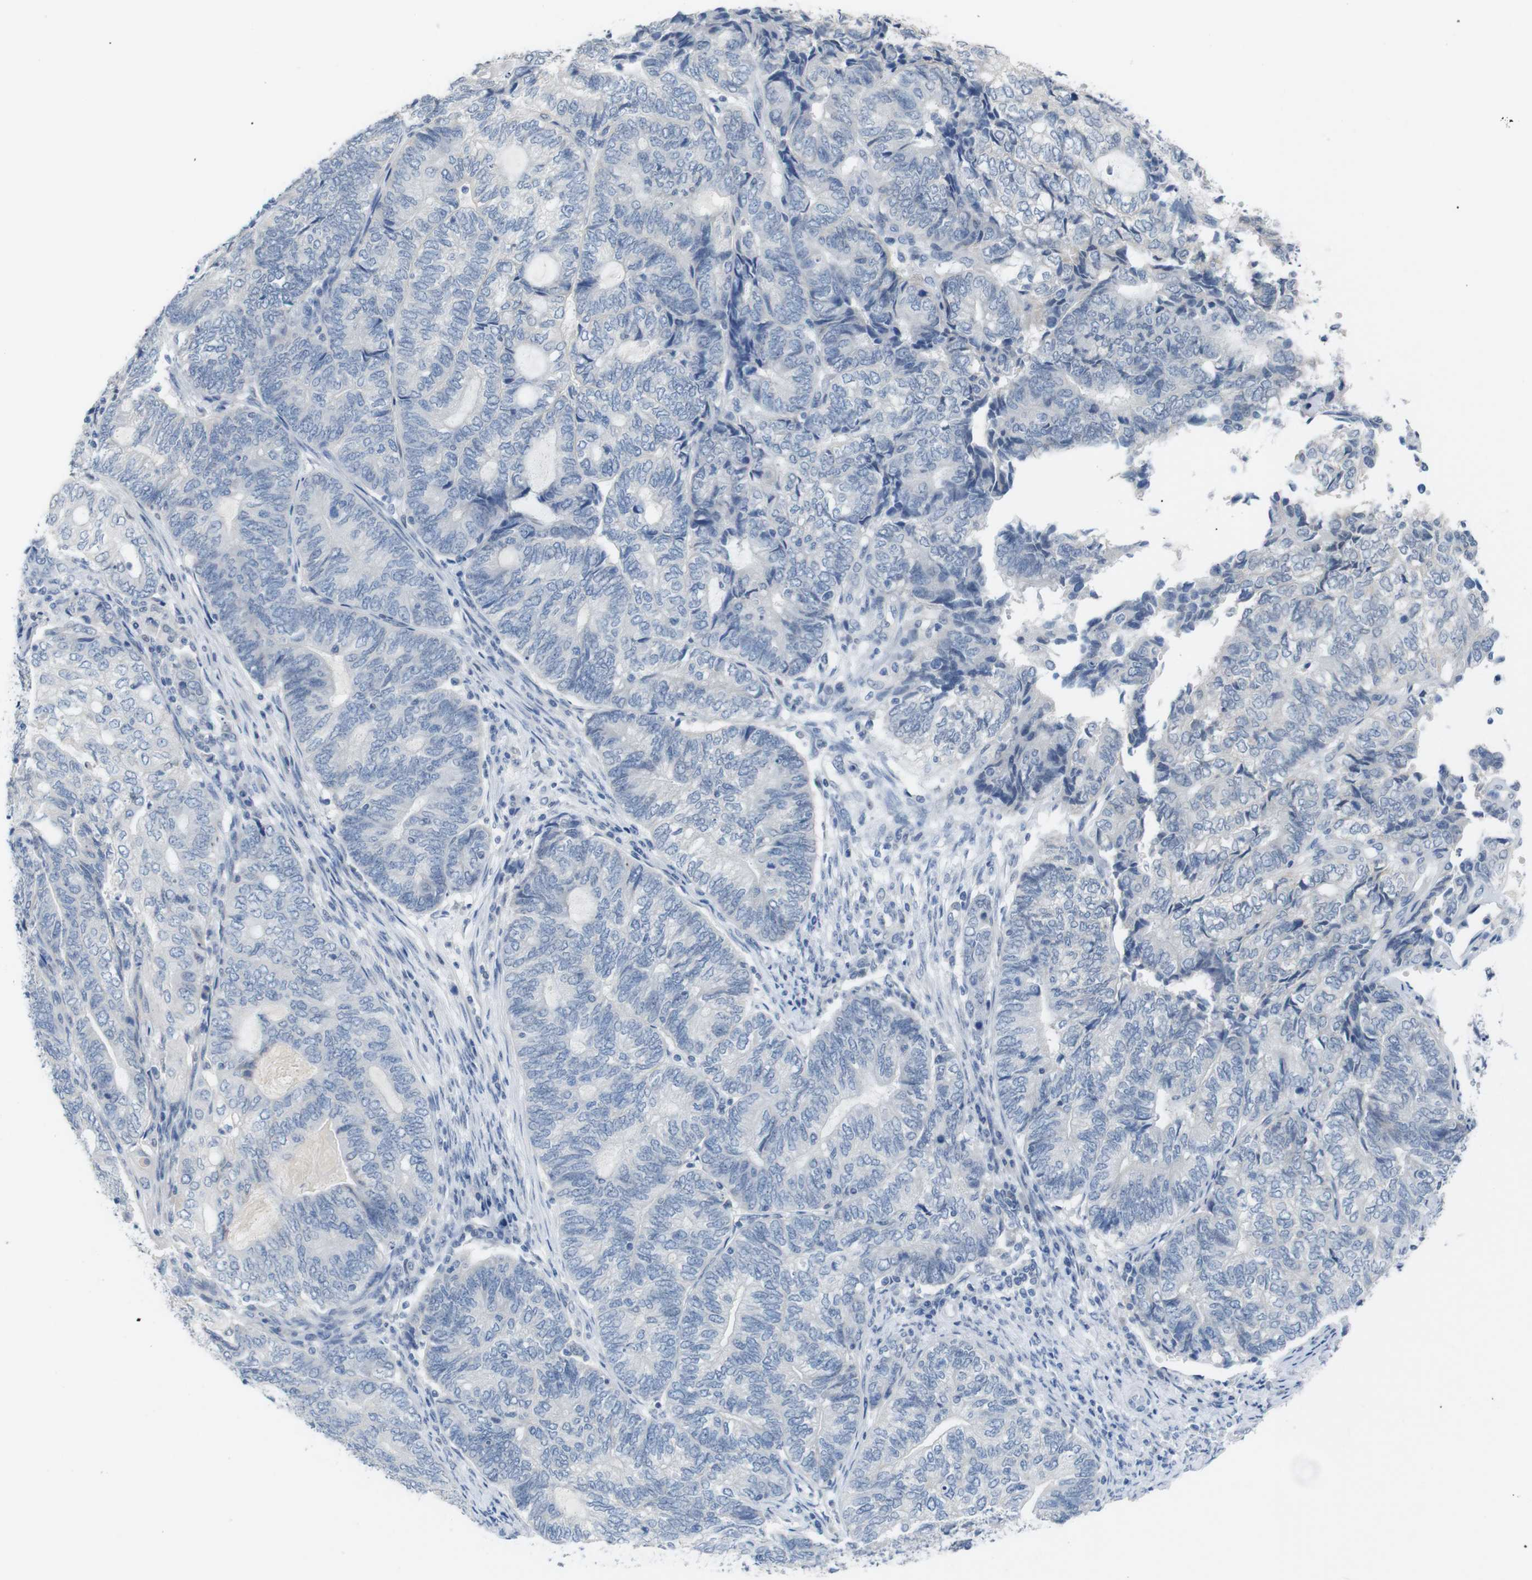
{"staining": {"intensity": "negative", "quantity": "none", "location": "none"}, "tissue": "endometrial cancer", "cell_type": "Tumor cells", "image_type": "cancer", "snomed": [{"axis": "morphology", "description": "Adenocarcinoma, NOS"}, {"axis": "topography", "description": "Uterus"}, {"axis": "topography", "description": "Endometrium"}], "caption": "The image displays no staining of tumor cells in adenocarcinoma (endometrial). The staining is performed using DAB (3,3'-diaminobenzidine) brown chromogen with nuclei counter-stained in using hematoxylin.", "gene": "CHRM5", "patient": {"sex": "female", "age": 70}}